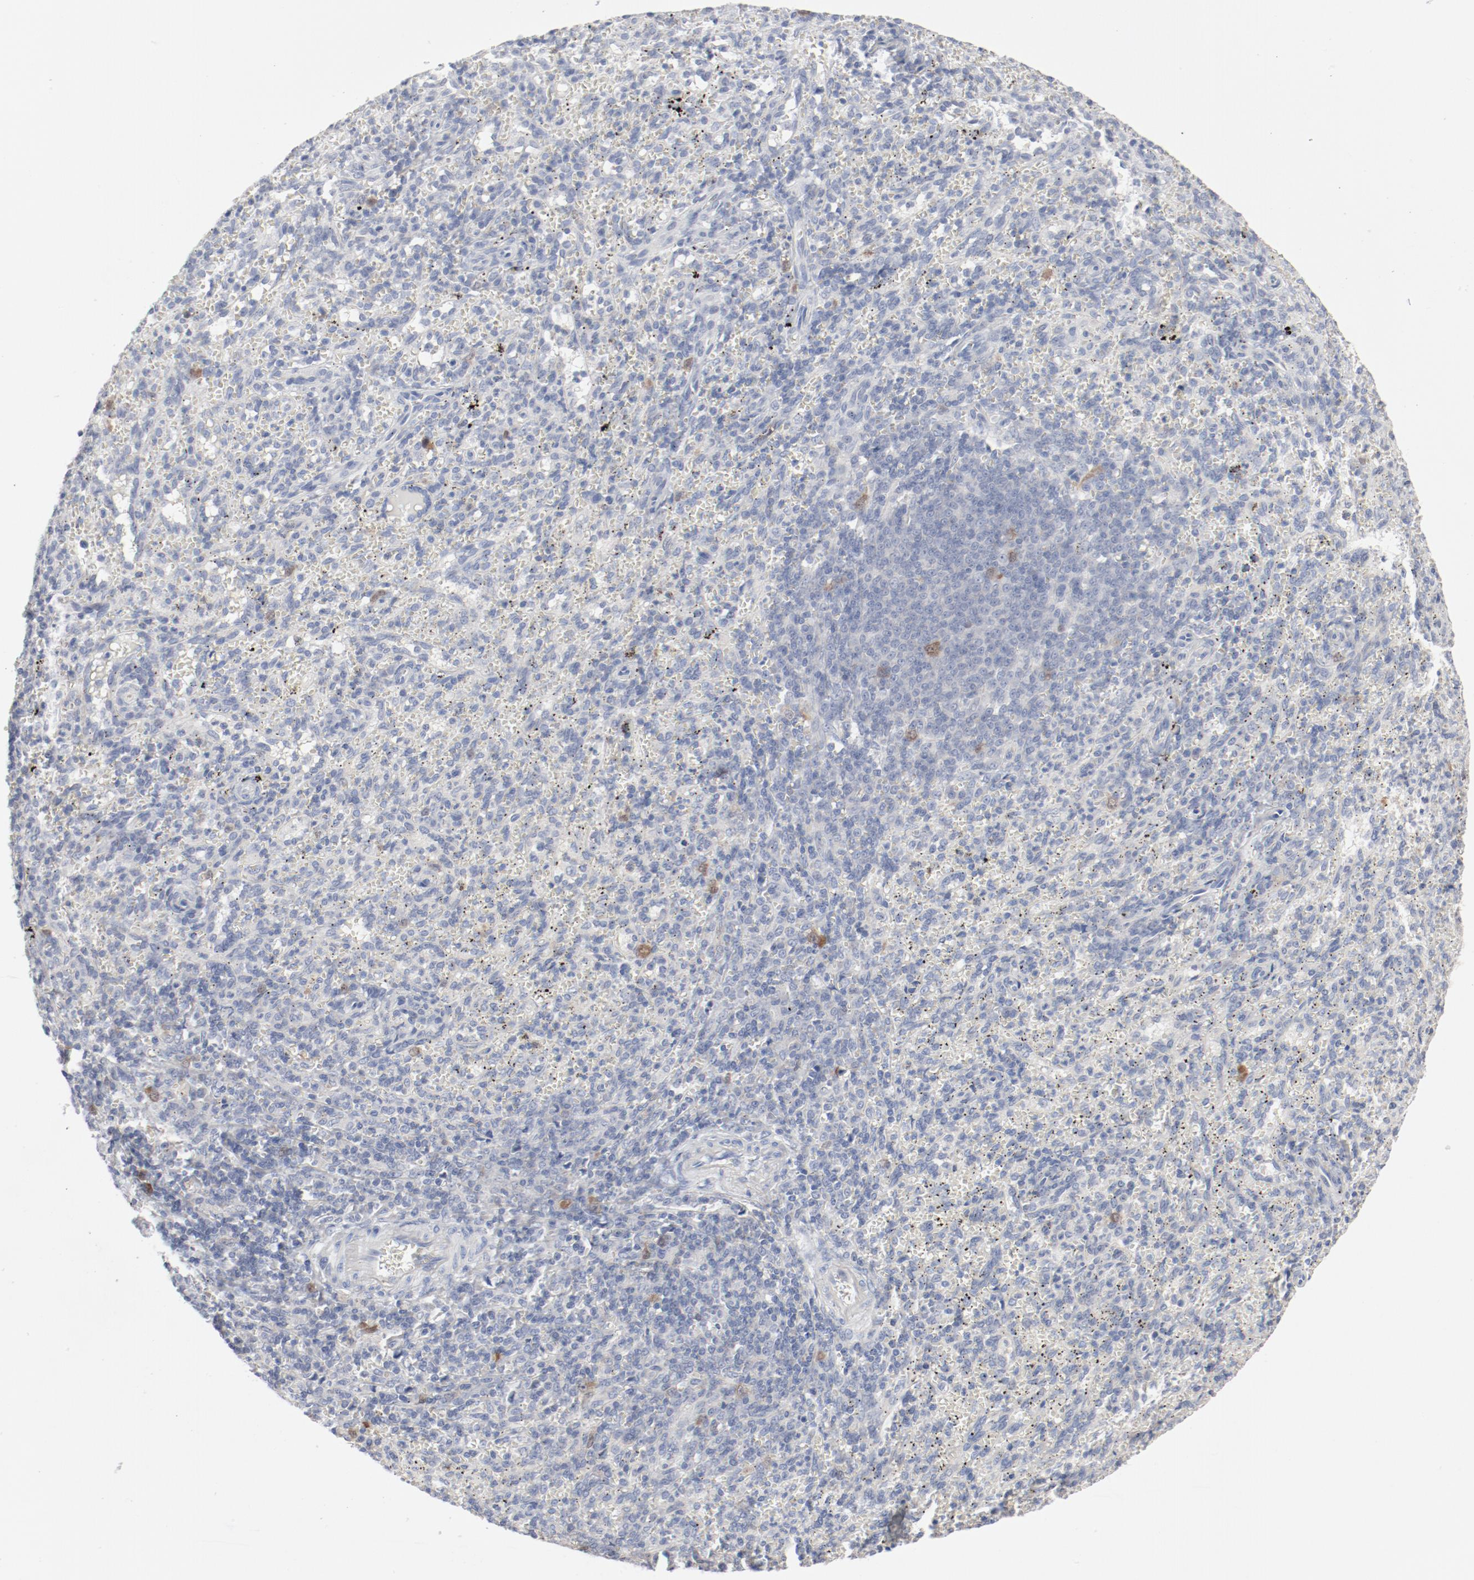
{"staining": {"intensity": "moderate", "quantity": "<25%", "location": "nuclear"}, "tissue": "spleen", "cell_type": "Cells in red pulp", "image_type": "normal", "snomed": [{"axis": "morphology", "description": "Normal tissue, NOS"}, {"axis": "topography", "description": "Spleen"}], "caption": "Immunohistochemistry of normal spleen reveals low levels of moderate nuclear expression in approximately <25% of cells in red pulp. (DAB (3,3'-diaminobenzidine) IHC, brown staining for protein, blue staining for nuclei).", "gene": "CDK1", "patient": {"sex": "female", "age": 10}}